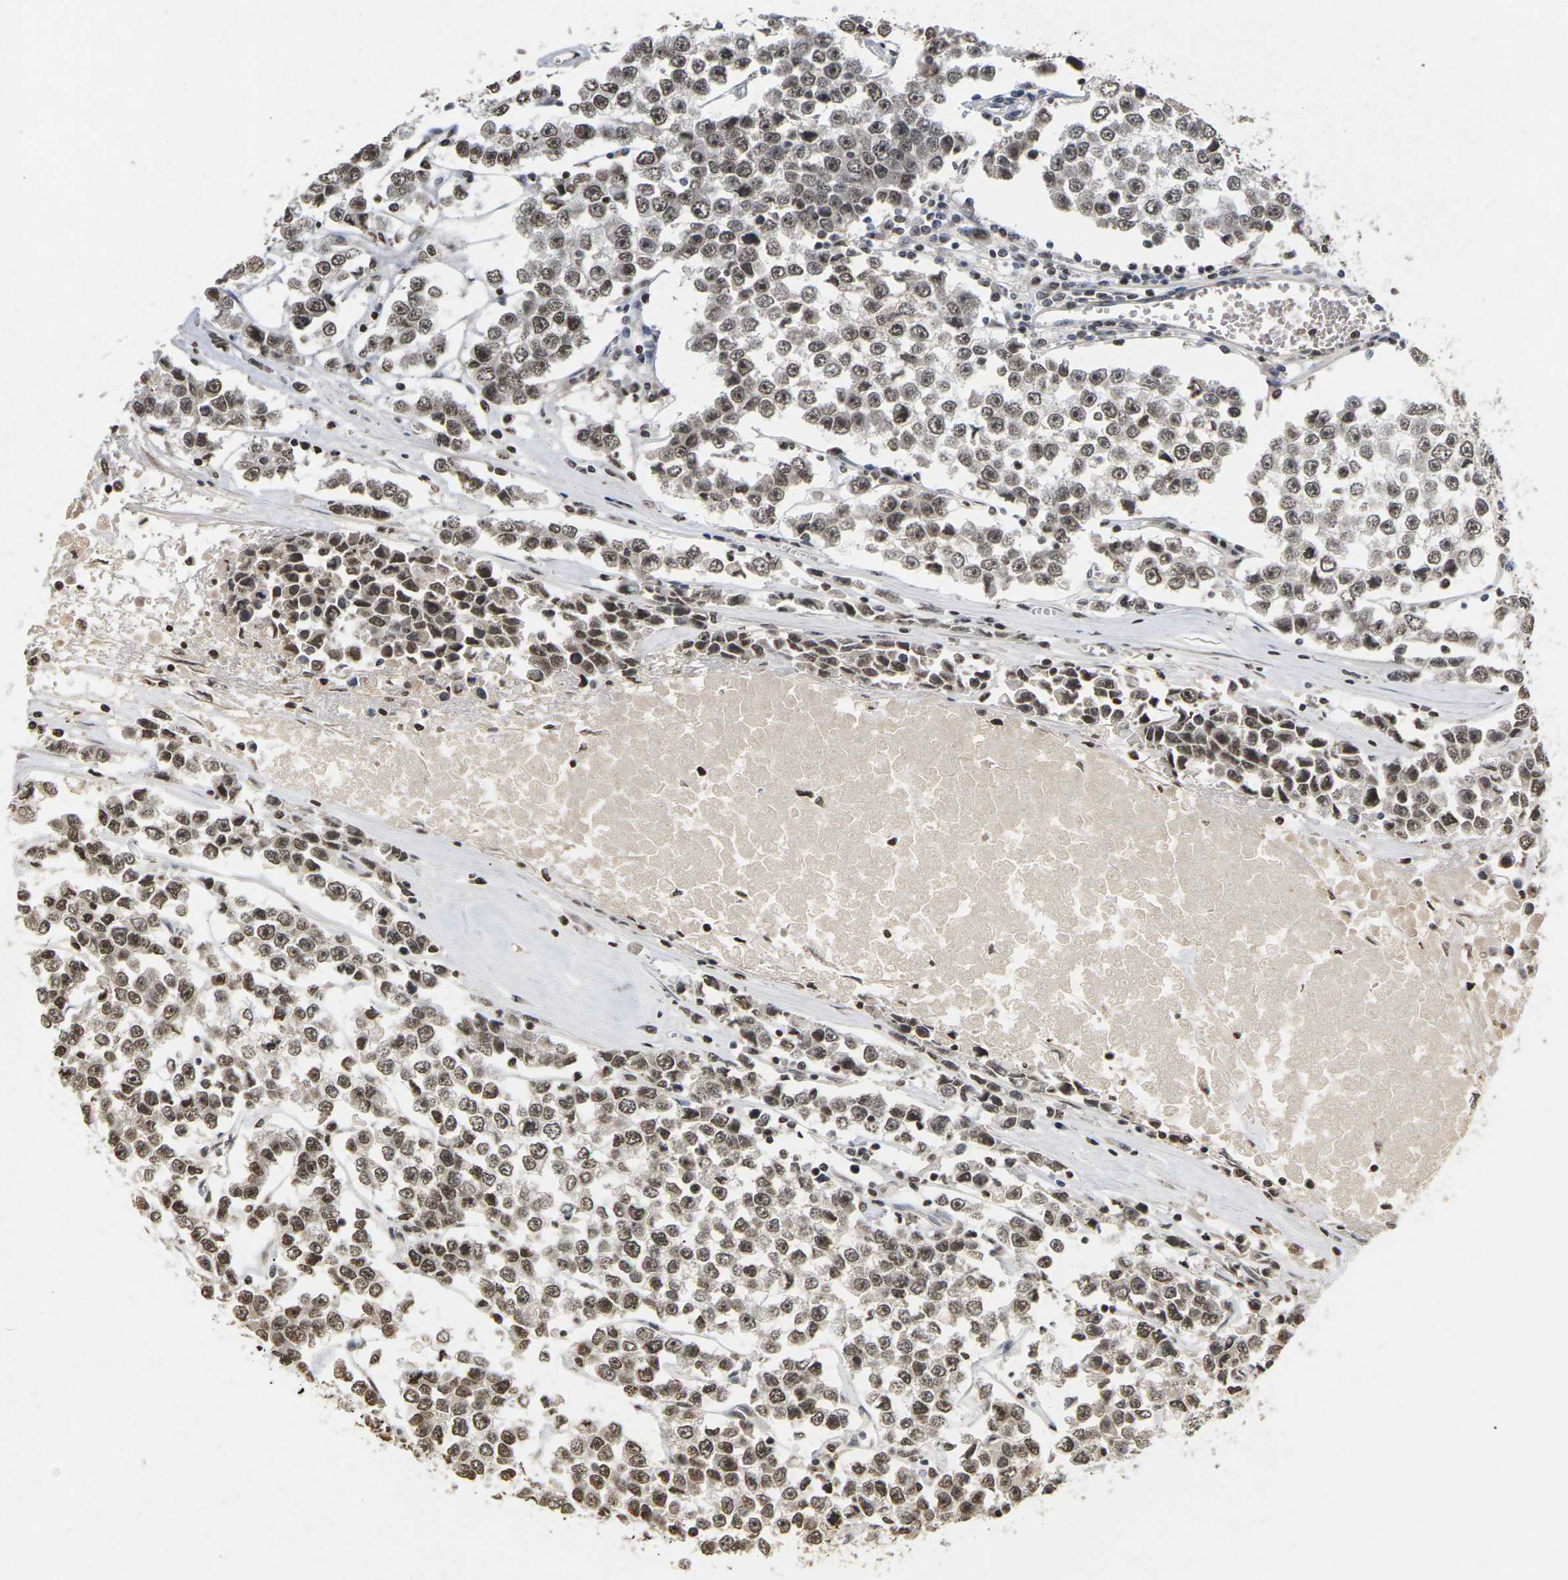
{"staining": {"intensity": "moderate", "quantity": ">75%", "location": "nuclear"}, "tissue": "testis cancer", "cell_type": "Tumor cells", "image_type": "cancer", "snomed": [{"axis": "morphology", "description": "Seminoma, NOS"}, {"axis": "morphology", "description": "Carcinoma, Embryonal, NOS"}, {"axis": "topography", "description": "Testis"}], "caption": "High-magnification brightfield microscopy of embryonal carcinoma (testis) stained with DAB (brown) and counterstained with hematoxylin (blue). tumor cells exhibit moderate nuclear positivity is appreciated in about>75% of cells.", "gene": "NELFA", "patient": {"sex": "male", "age": 52}}